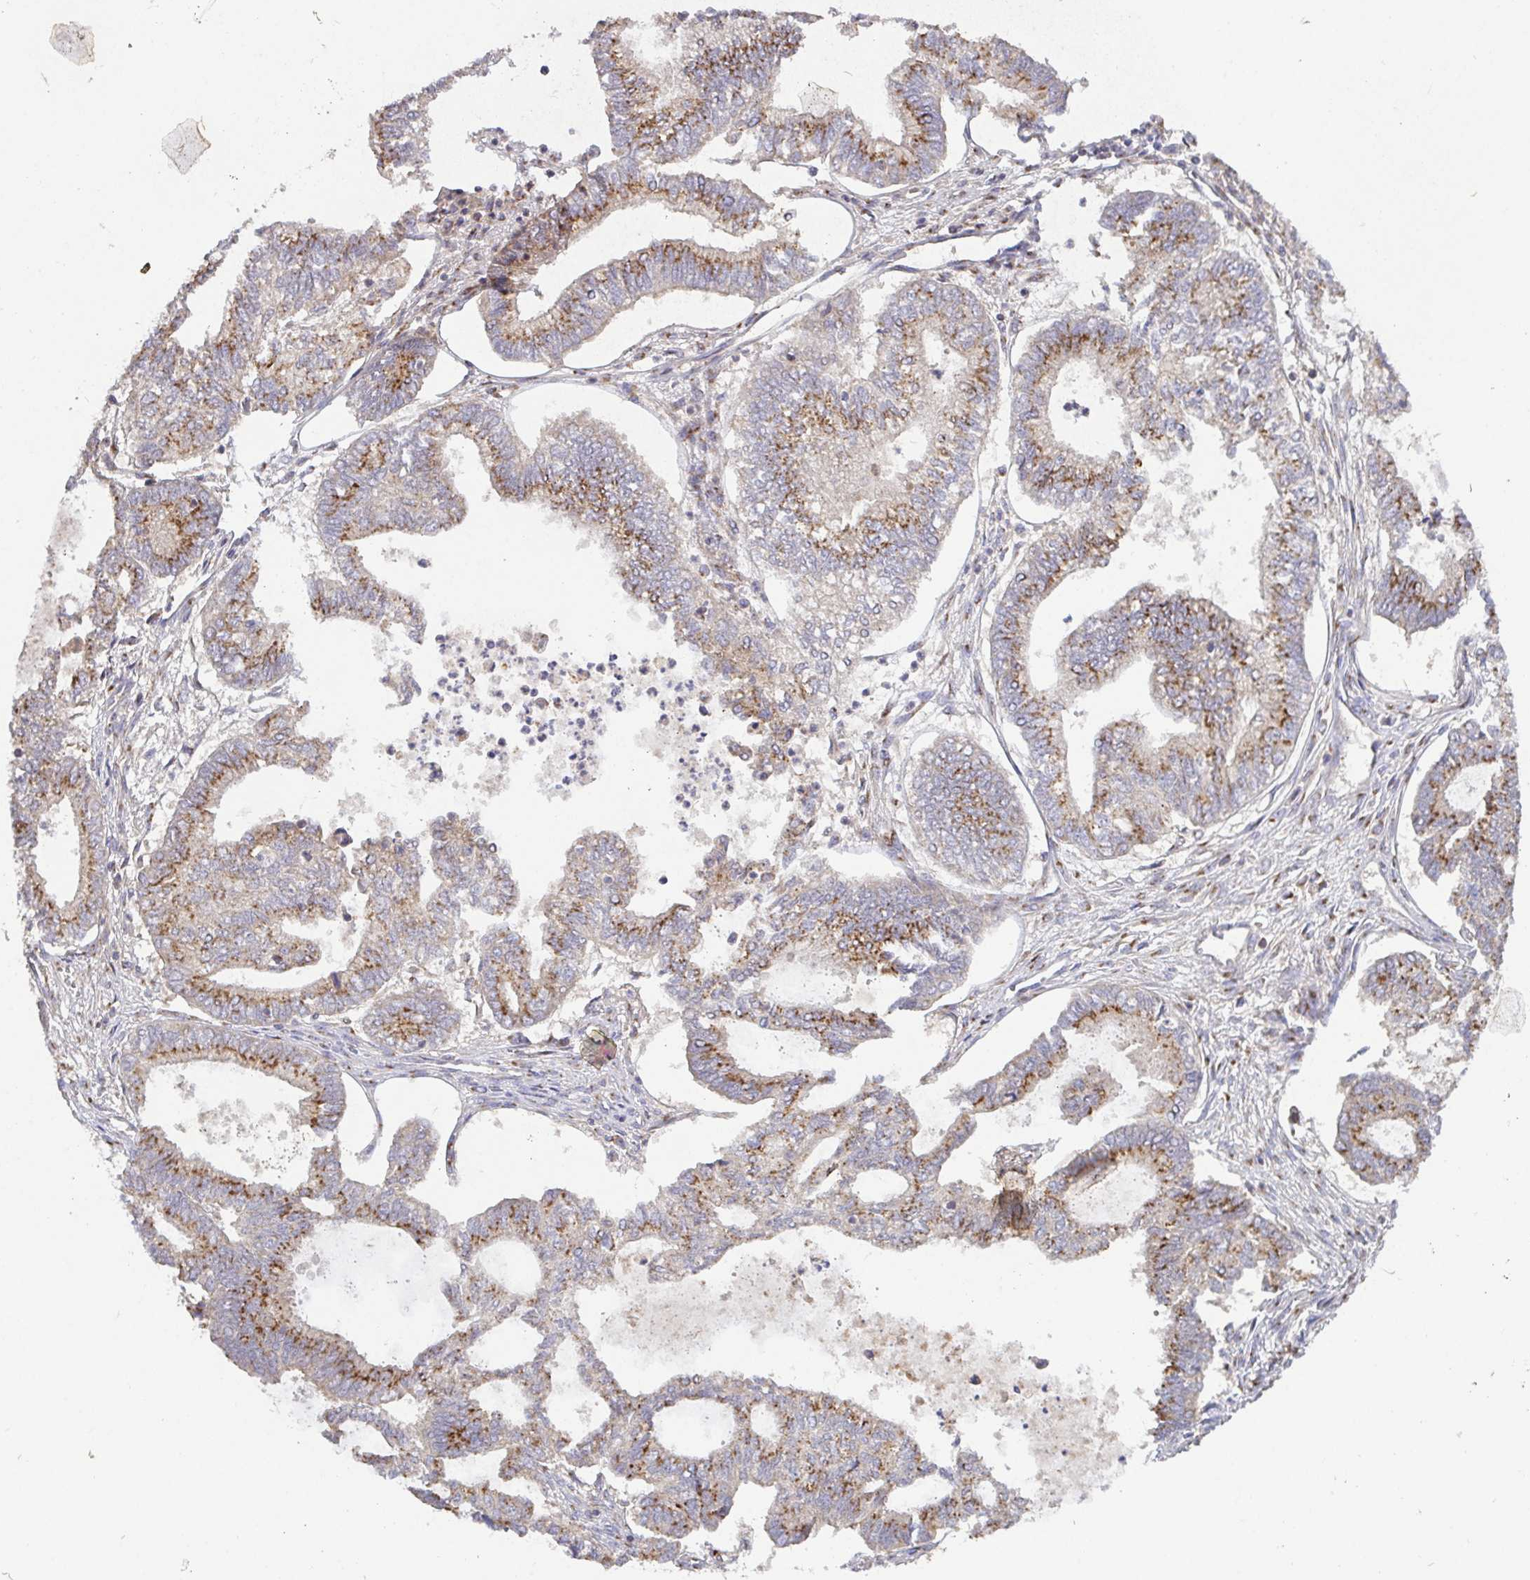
{"staining": {"intensity": "moderate", "quantity": ">75%", "location": "cytoplasmic/membranous"}, "tissue": "ovarian cancer", "cell_type": "Tumor cells", "image_type": "cancer", "snomed": [{"axis": "morphology", "description": "Carcinoma, endometroid"}, {"axis": "topography", "description": "Ovary"}], "caption": "Ovarian cancer stained for a protein (brown) reveals moderate cytoplasmic/membranous positive expression in about >75% of tumor cells.", "gene": "TM9SF4", "patient": {"sex": "female", "age": 64}}